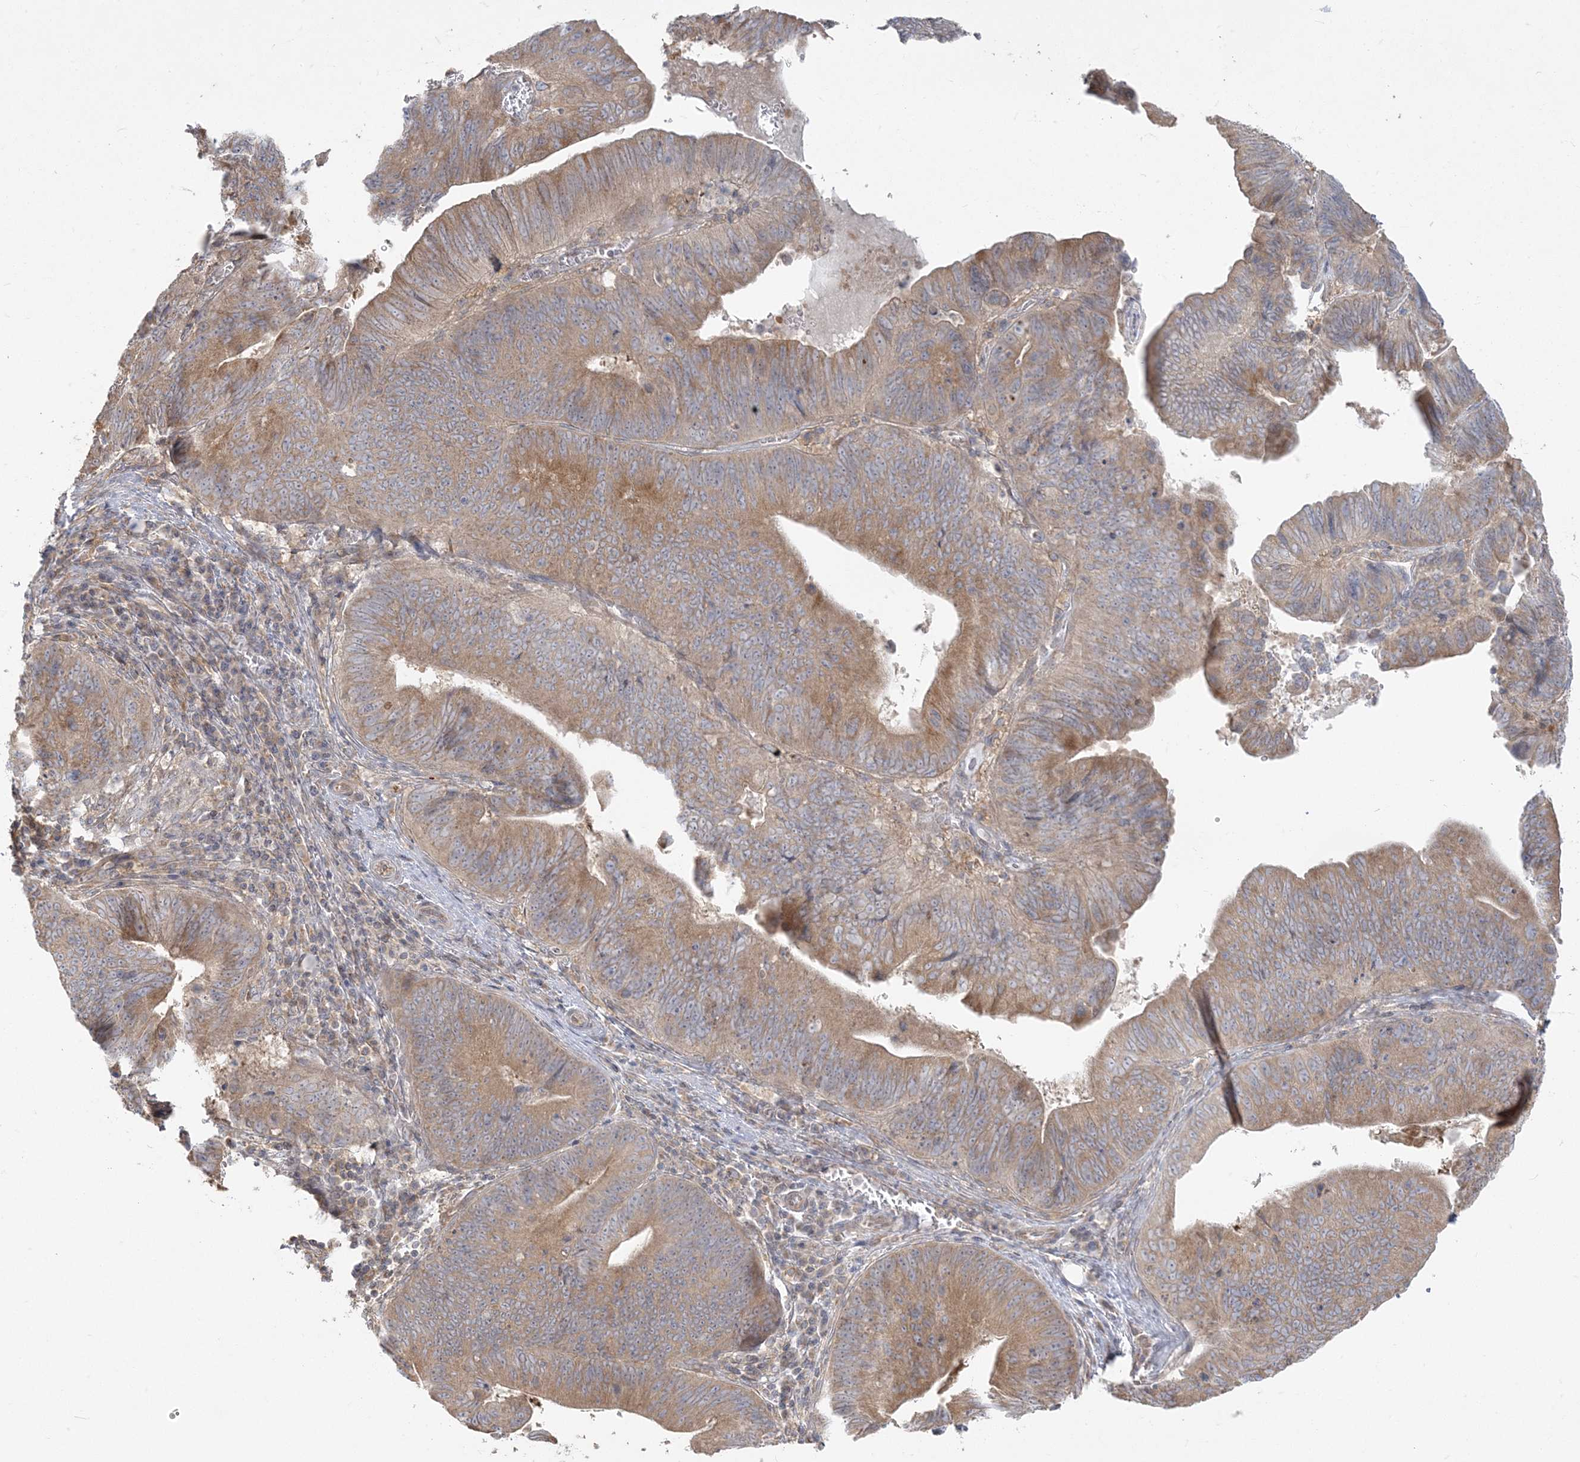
{"staining": {"intensity": "moderate", "quantity": ">75%", "location": "cytoplasmic/membranous"}, "tissue": "pancreatic cancer", "cell_type": "Tumor cells", "image_type": "cancer", "snomed": [{"axis": "morphology", "description": "Adenocarcinoma, NOS"}, {"axis": "topography", "description": "Pancreas"}], "caption": "Human pancreatic adenocarcinoma stained with a brown dye displays moderate cytoplasmic/membranous positive positivity in about >75% of tumor cells.", "gene": "ZC3H6", "patient": {"sex": "male", "age": 63}}